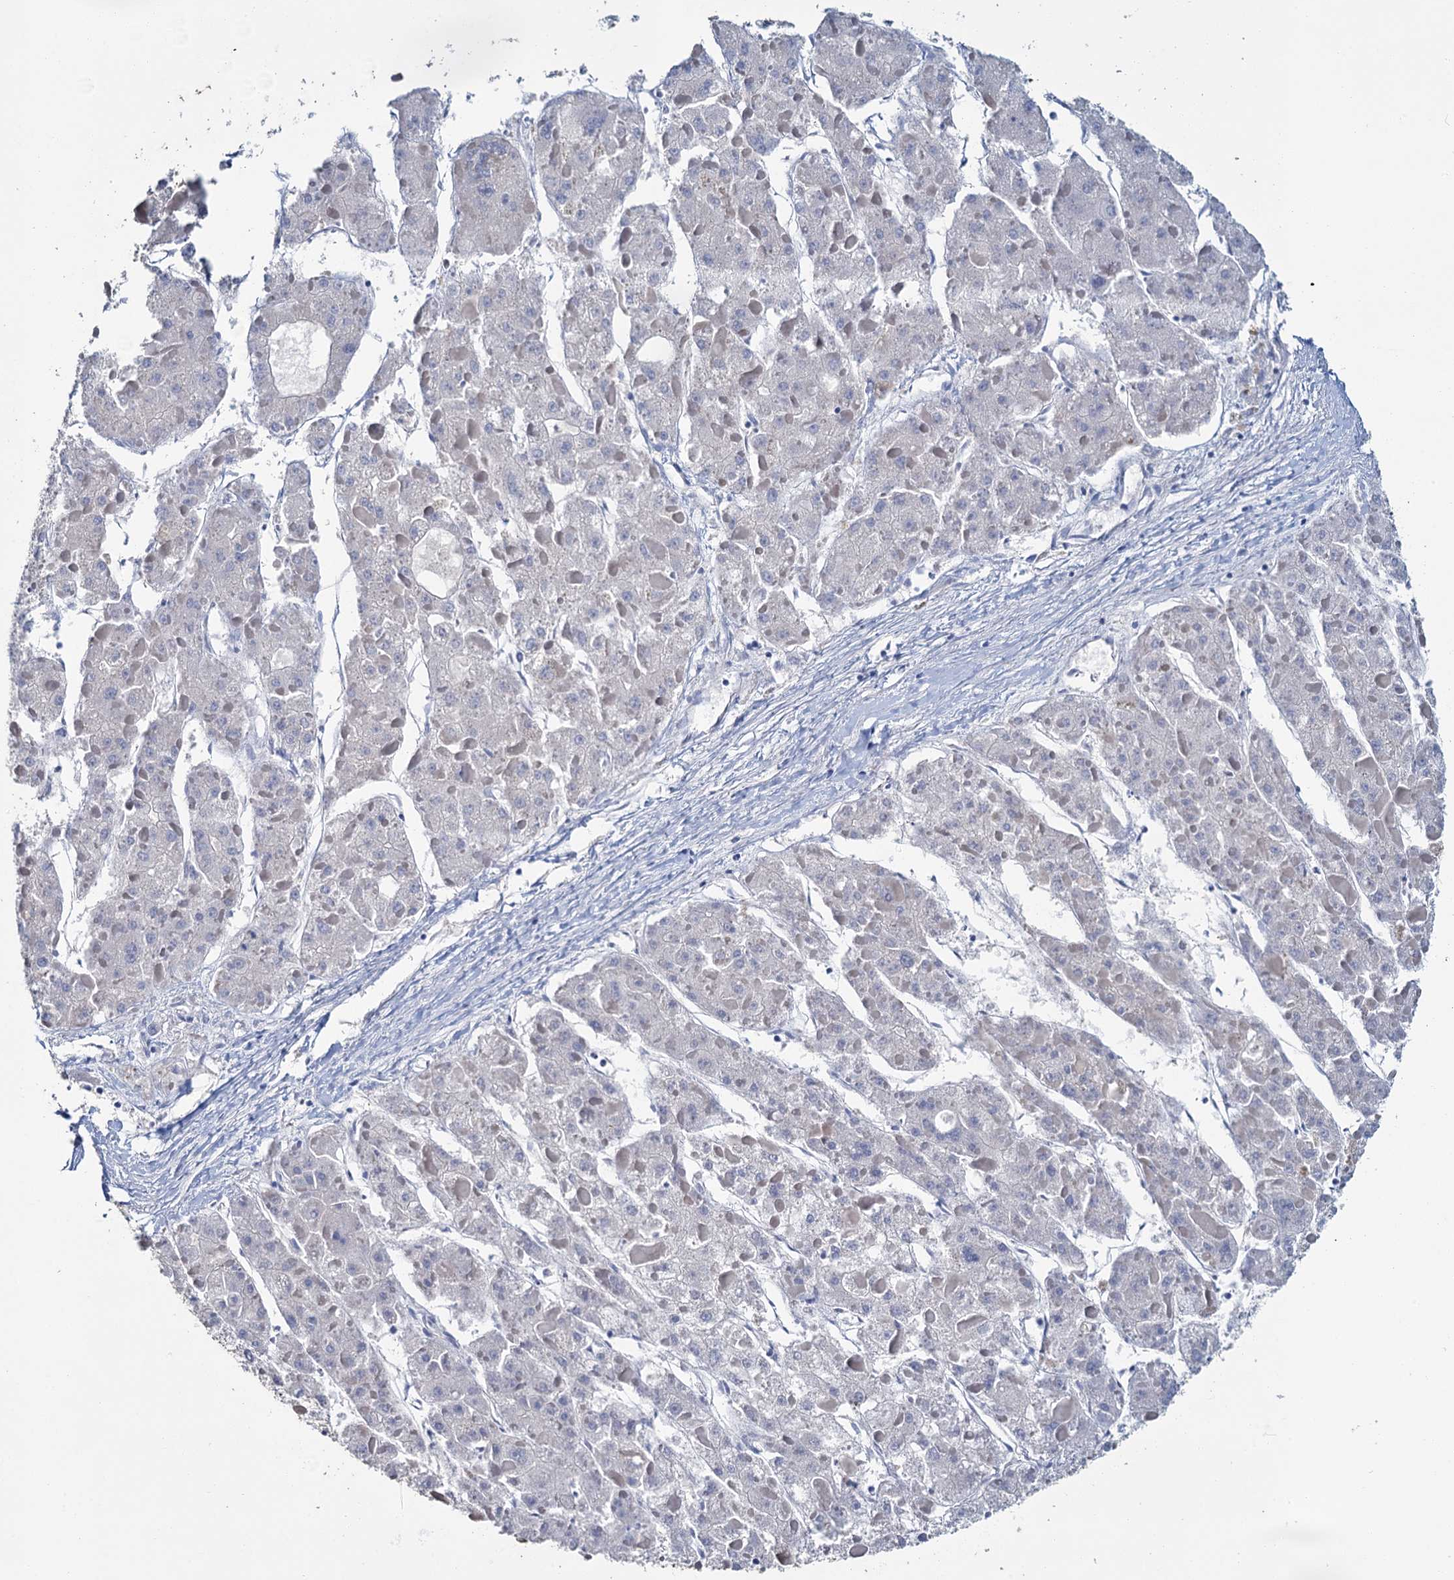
{"staining": {"intensity": "negative", "quantity": "none", "location": "none"}, "tissue": "liver cancer", "cell_type": "Tumor cells", "image_type": "cancer", "snomed": [{"axis": "morphology", "description": "Carcinoma, Hepatocellular, NOS"}, {"axis": "topography", "description": "Liver"}], "caption": "High magnification brightfield microscopy of hepatocellular carcinoma (liver) stained with DAB (brown) and counterstained with hematoxylin (blue): tumor cells show no significant expression. (DAB IHC visualized using brightfield microscopy, high magnification).", "gene": "SNCB", "patient": {"sex": "female", "age": 73}}